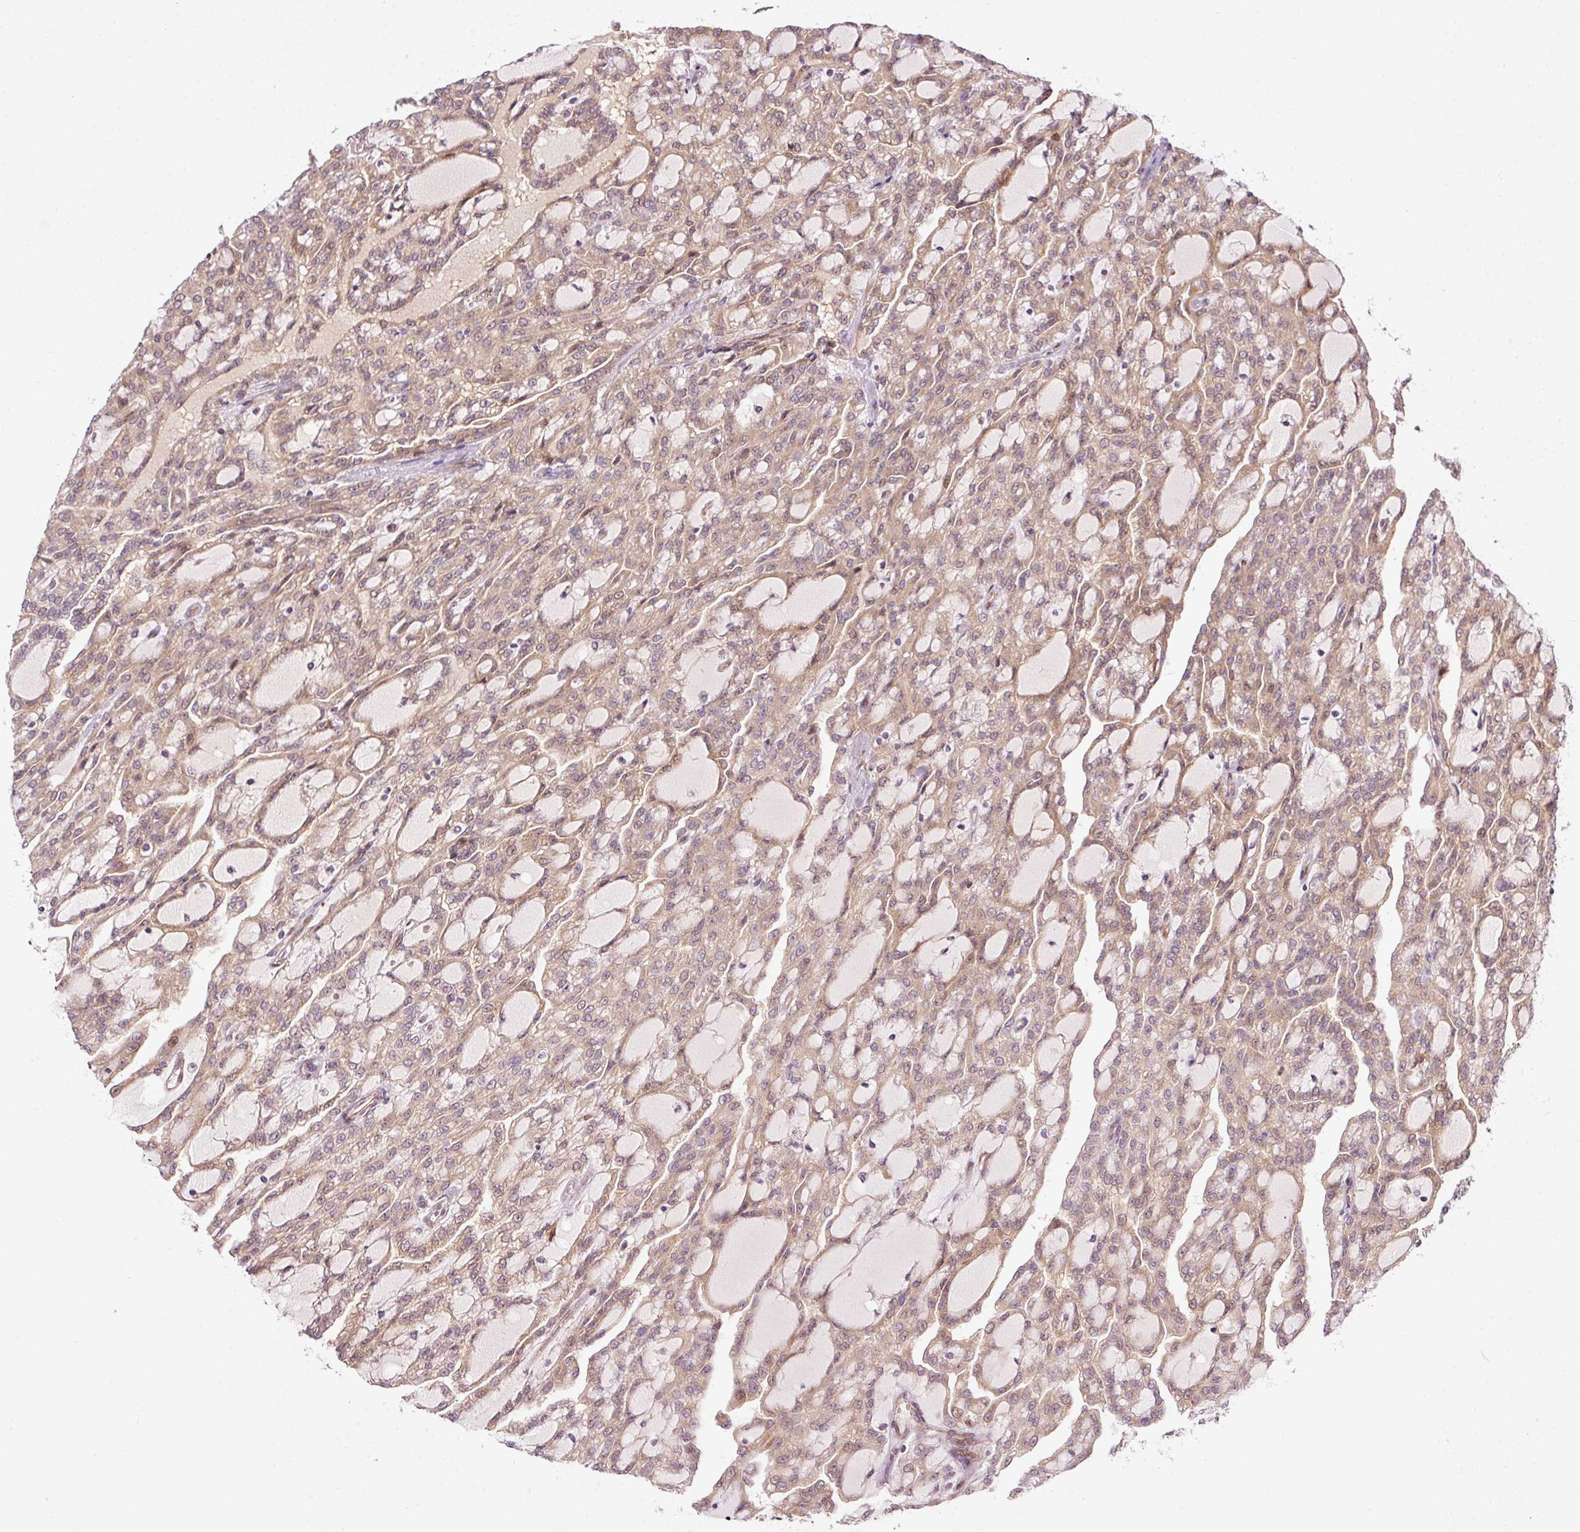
{"staining": {"intensity": "weak", "quantity": ">75%", "location": "cytoplasmic/membranous"}, "tissue": "renal cancer", "cell_type": "Tumor cells", "image_type": "cancer", "snomed": [{"axis": "morphology", "description": "Adenocarcinoma, NOS"}, {"axis": "topography", "description": "Kidney"}], "caption": "Immunohistochemistry (IHC) staining of renal adenocarcinoma, which shows low levels of weak cytoplasmic/membranous staining in approximately >75% of tumor cells indicating weak cytoplasmic/membranous protein staining. The staining was performed using DAB (3,3'-diaminobenzidine) (brown) for protein detection and nuclei were counterstained in hematoxylin (blue).", "gene": "PPP1R14B", "patient": {"sex": "male", "age": 63}}